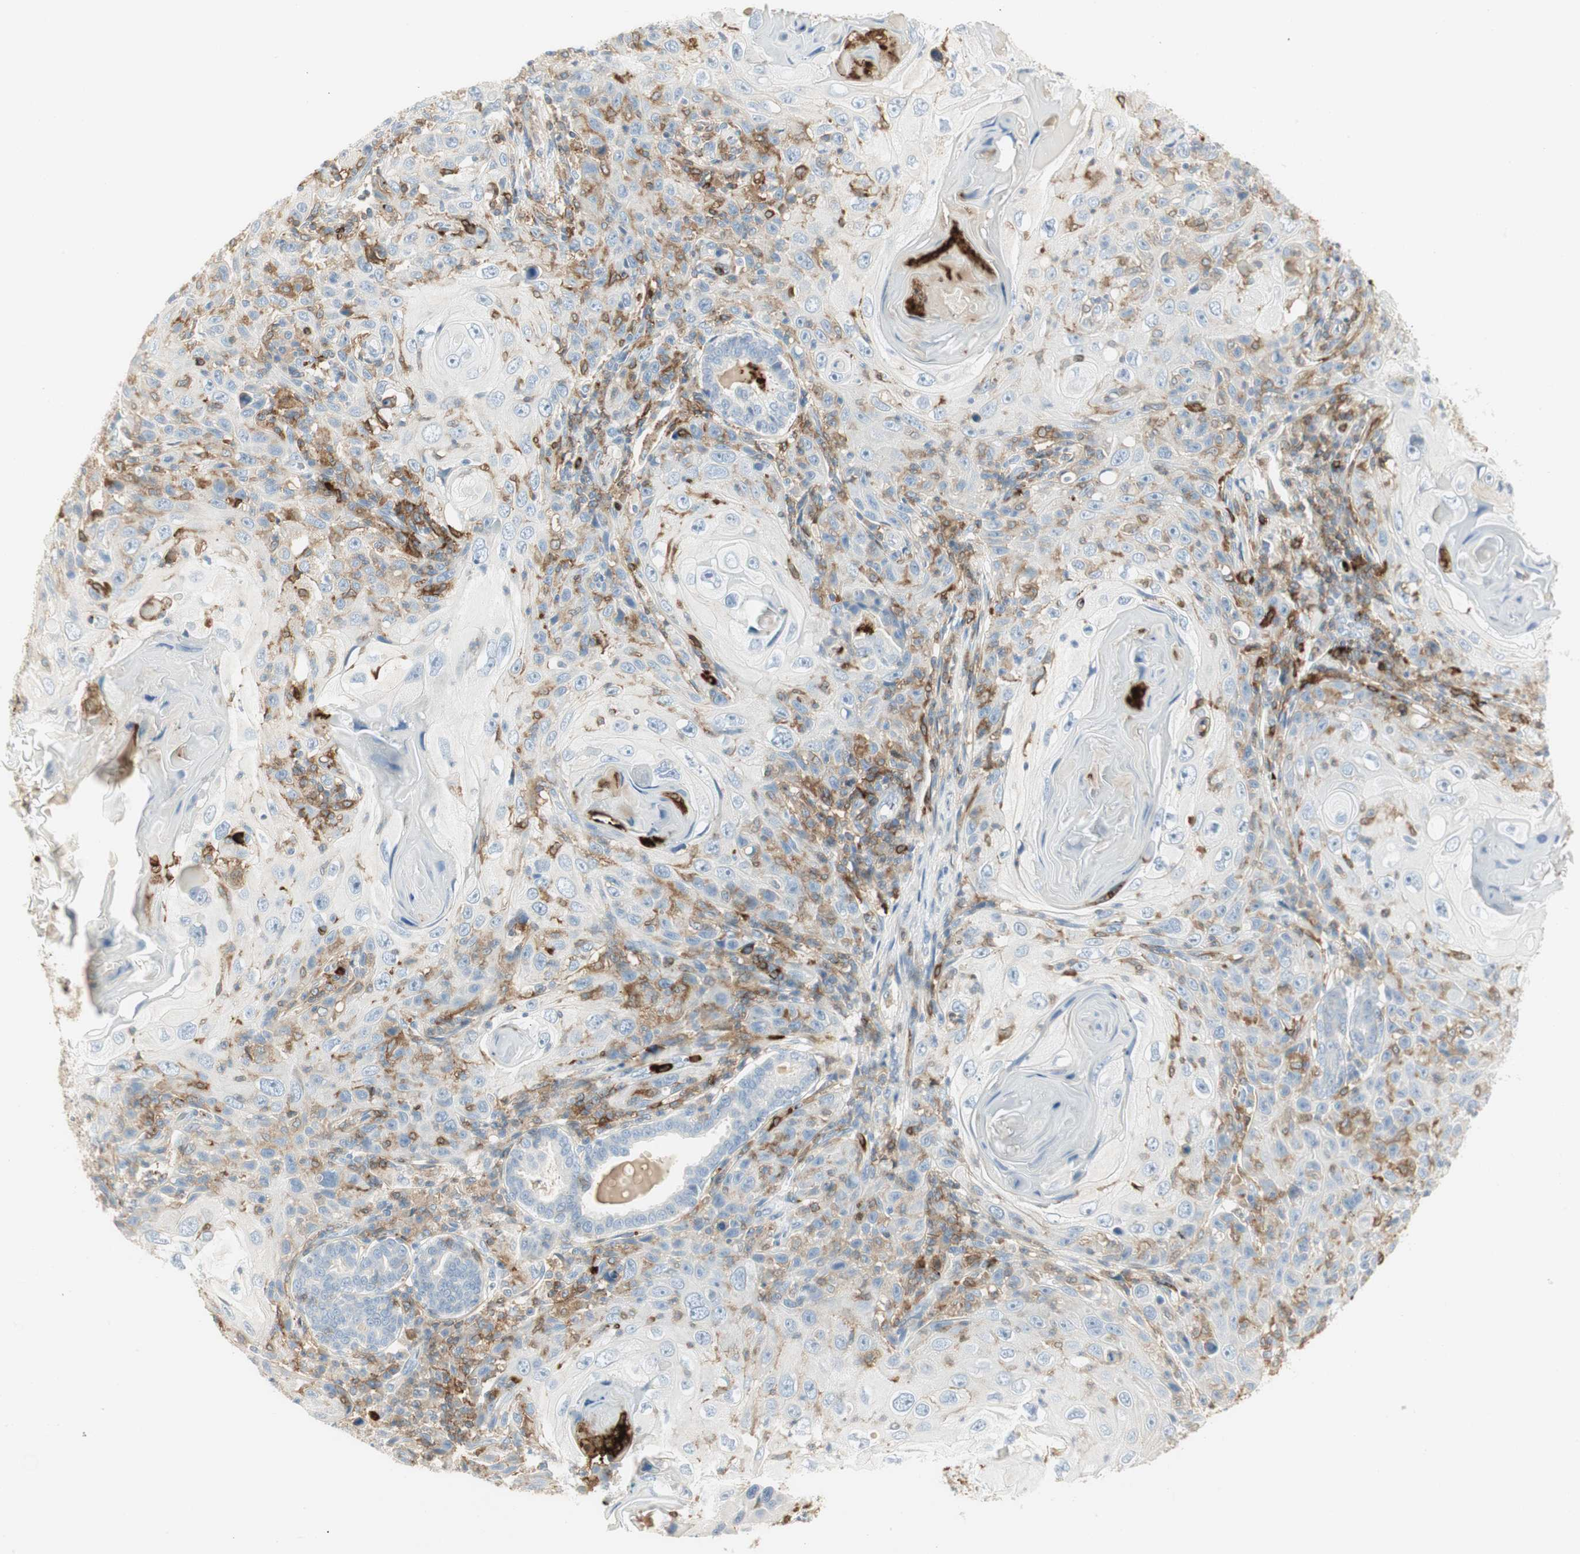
{"staining": {"intensity": "negative", "quantity": "none", "location": "none"}, "tissue": "skin cancer", "cell_type": "Tumor cells", "image_type": "cancer", "snomed": [{"axis": "morphology", "description": "Squamous cell carcinoma, NOS"}, {"axis": "topography", "description": "Skin"}], "caption": "This is an immunohistochemistry (IHC) photomicrograph of human squamous cell carcinoma (skin). There is no positivity in tumor cells.", "gene": "ITGB2", "patient": {"sex": "female", "age": 88}}